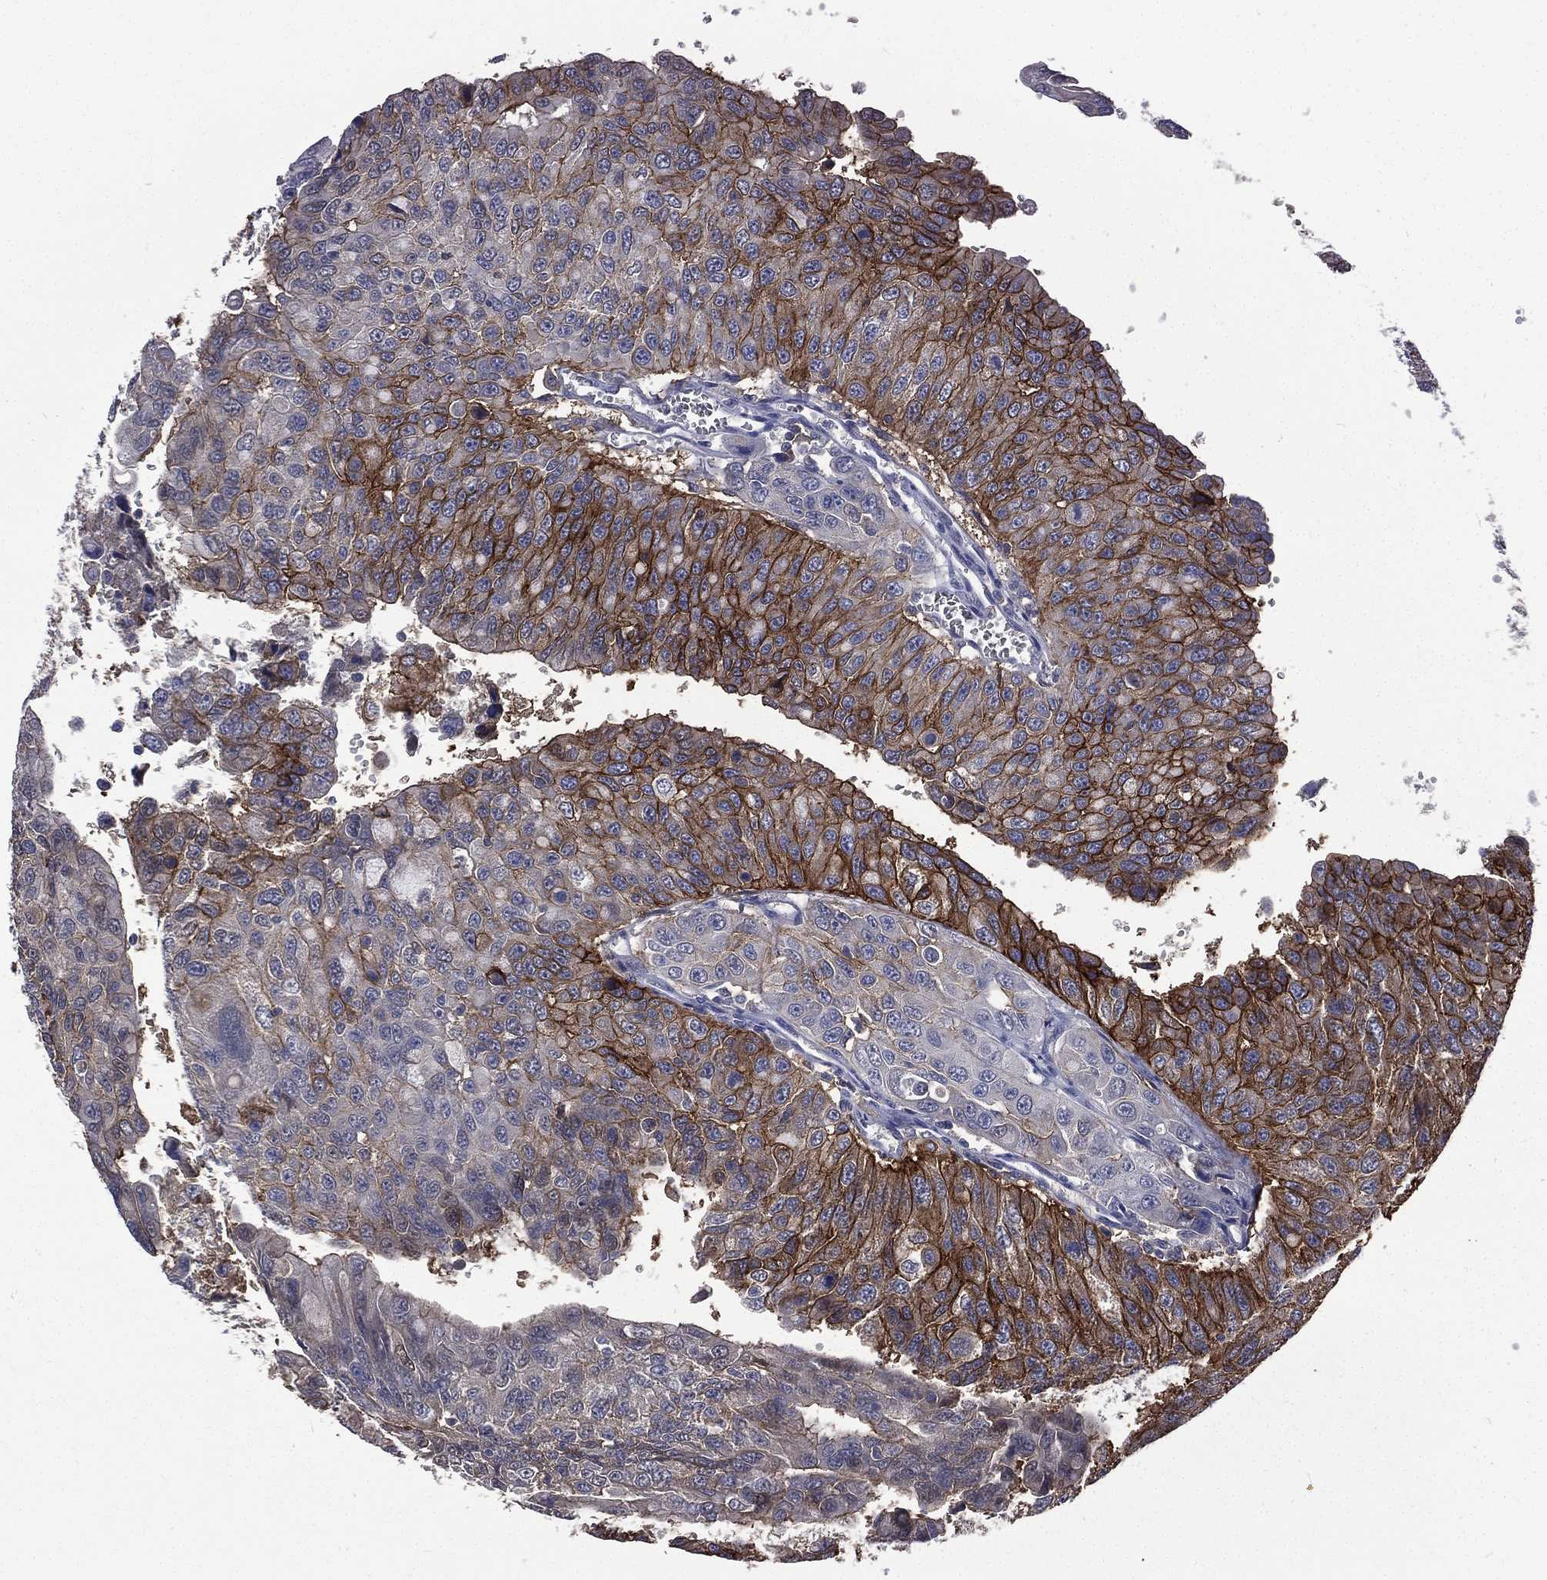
{"staining": {"intensity": "strong", "quantity": "25%-75%", "location": "cytoplasmic/membranous"}, "tissue": "urothelial cancer", "cell_type": "Tumor cells", "image_type": "cancer", "snomed": [{"axis": "morphology", "description": "Urothelial carcinoma, NOS"}, {"axis": "morphology", "description": "Urothelial carcinoma, High grade"}, {"axis": "topography", "description": "Urinary bladder"}], "caption": "This is an image of immunohistochemistry (IHC) staining of urothelial carcinoma (high-grade), which shows strong staining in the cytoplasmic/membranous of tumor cells.", "gene": "CA12", "patient": {"sex": "female", "age": 73}}